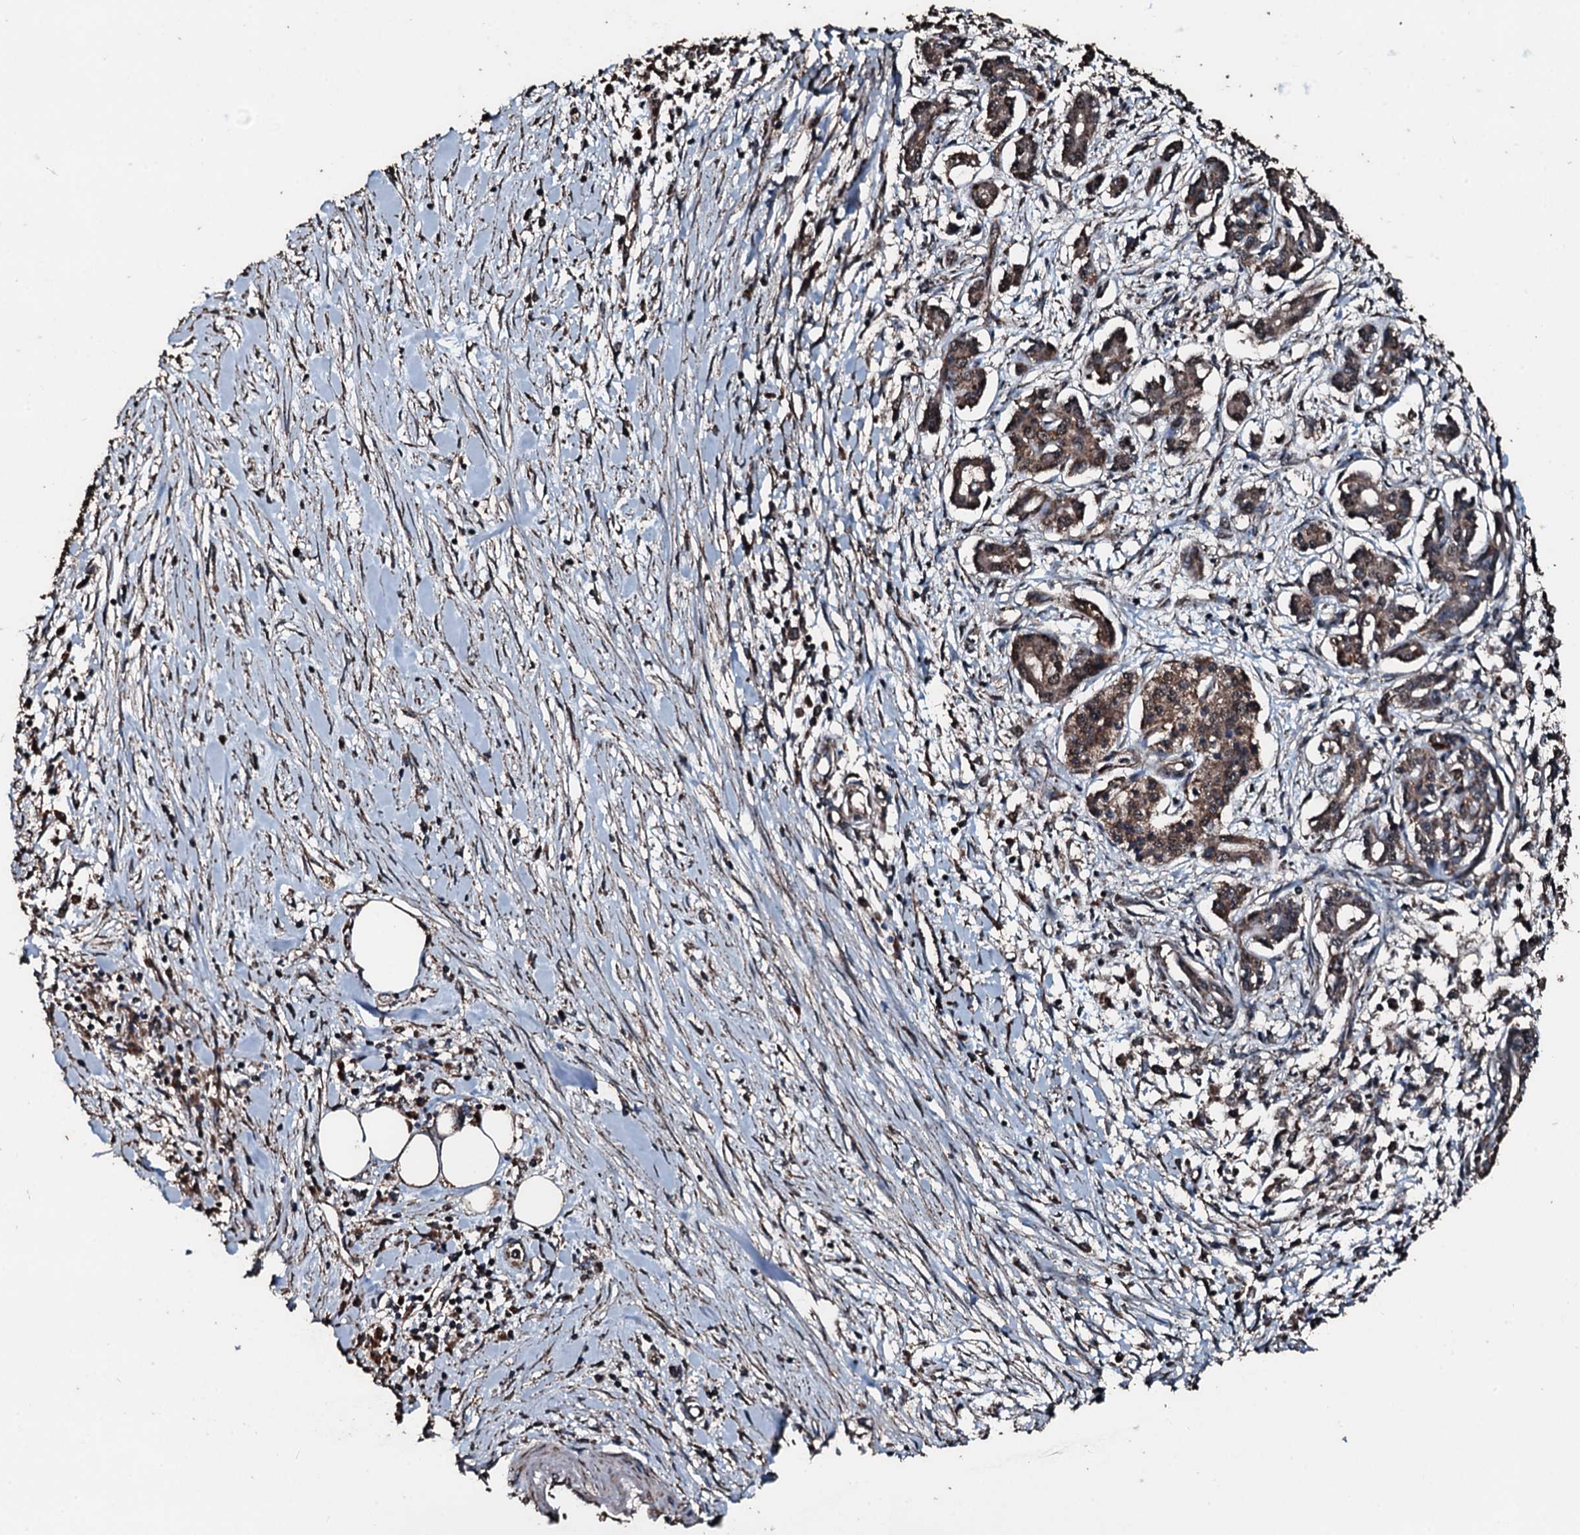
{"staining": {"intensity": "weak", "quantity": ">75%", "location": "cytoplasmic/membranous"}, "tissue": "pancreatic cancer", "cell_type": "Tumor cells", "image_type": "cancer", "snomed": [{"axis": "morphology", "description": "Adenocarcinoma, NOS"}, {"axis": "topography", "description": "Pancreas"}], "caption": "Pancreatic cancer (adenocarcinoma) stained with a protein marker reveals weak staining in tumor cells.", "gene": "FAAP24", "patient": {"sex": "female", "age": 50}}